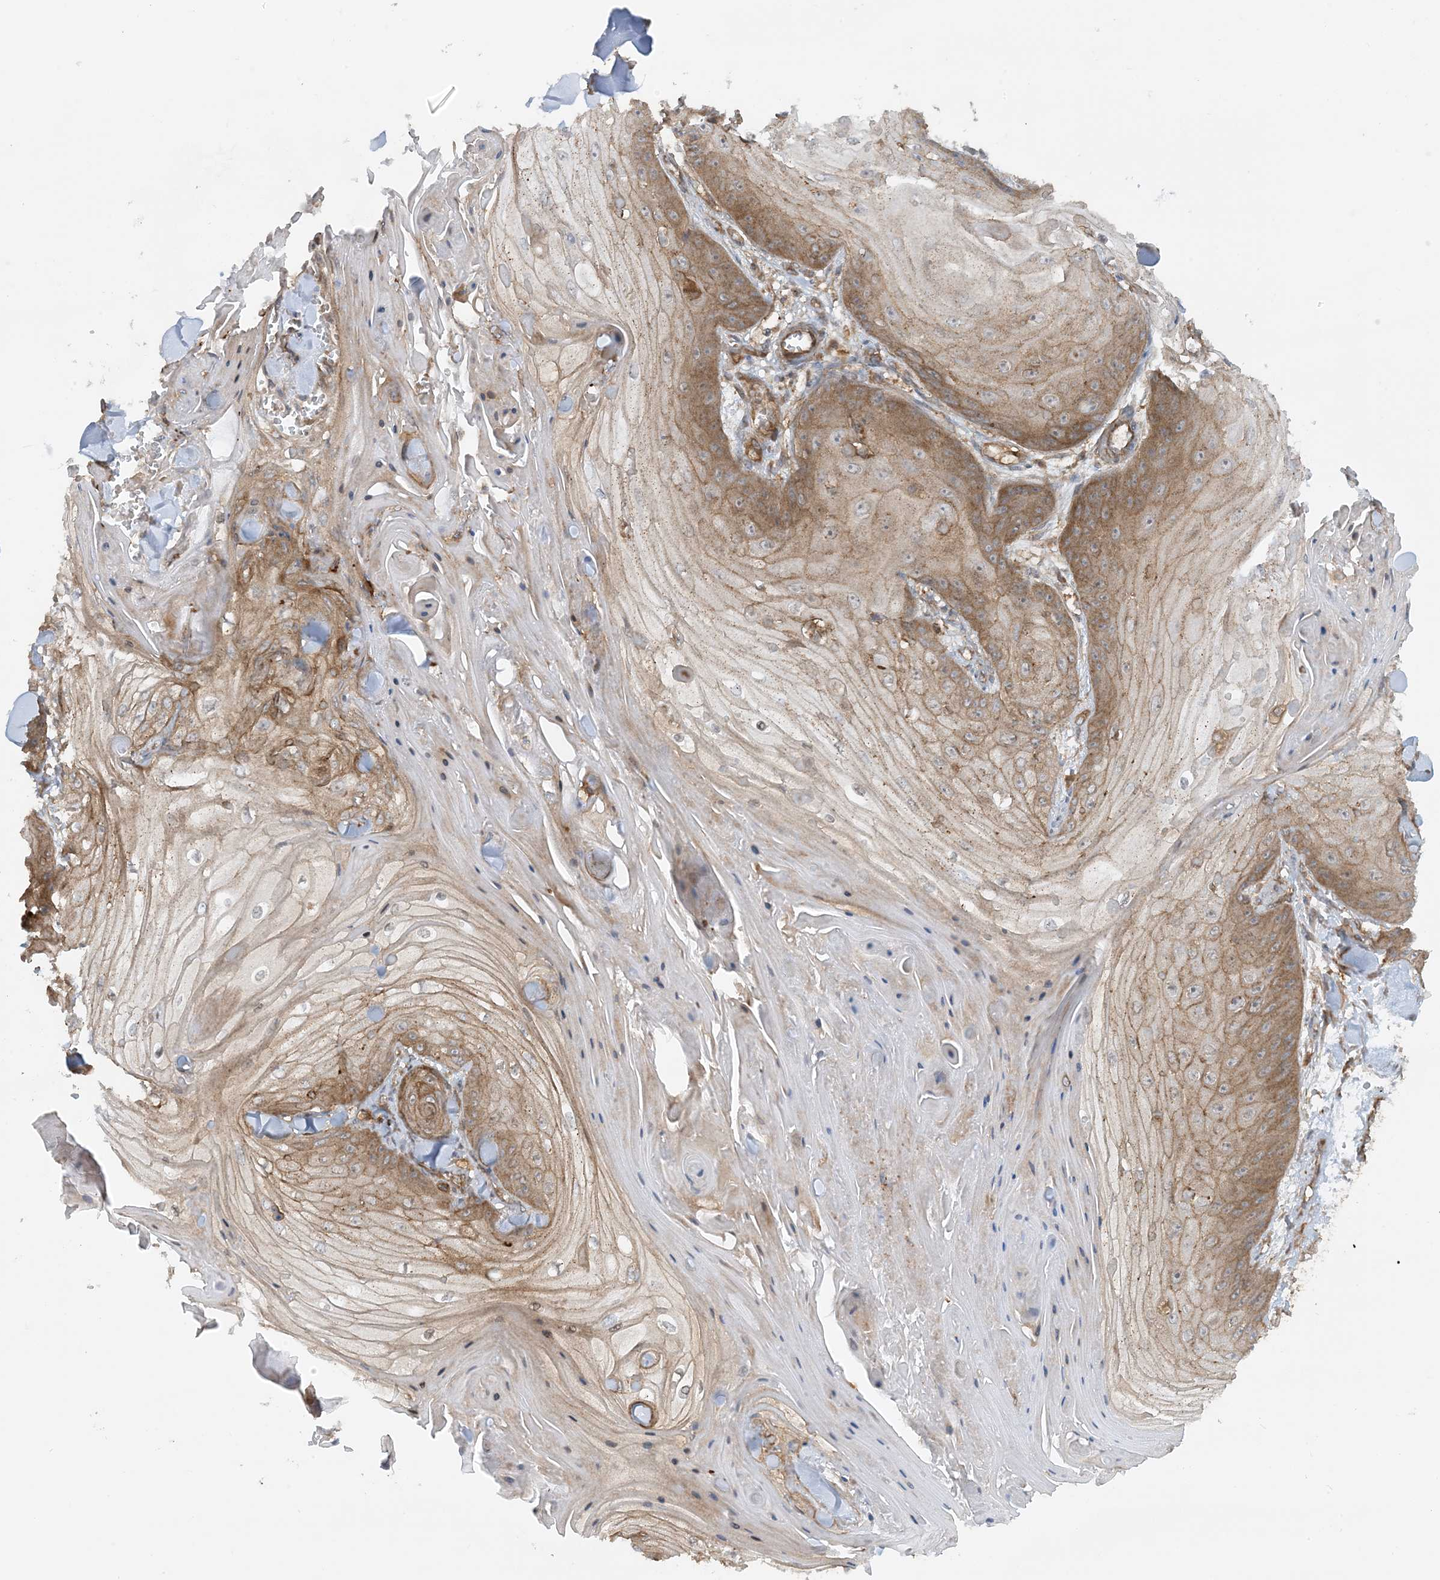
{"staining": {"intensity": "moderate", "quantity": "25%-75%", "location": "cytoplasmic/membranous"}, "tissue": "skin cancer", "cell_type": "Tumor cells", "image_type": "cancer", "snomed": [{"axis": "morphology", "description": "Squamous cell carcinoma, NOS"}, {"axis": "topography", "description": "Skin"}], "caption": "IHC micrograph of skin squamous cell carcinoma stained for a protein (brown), which displays medium levels of moderate cytoplasmic/membranous expression in approximately 25%-75% of tumor cells.", "gene": "STAM2", "patient": {"sex": "male", "age": 74}}